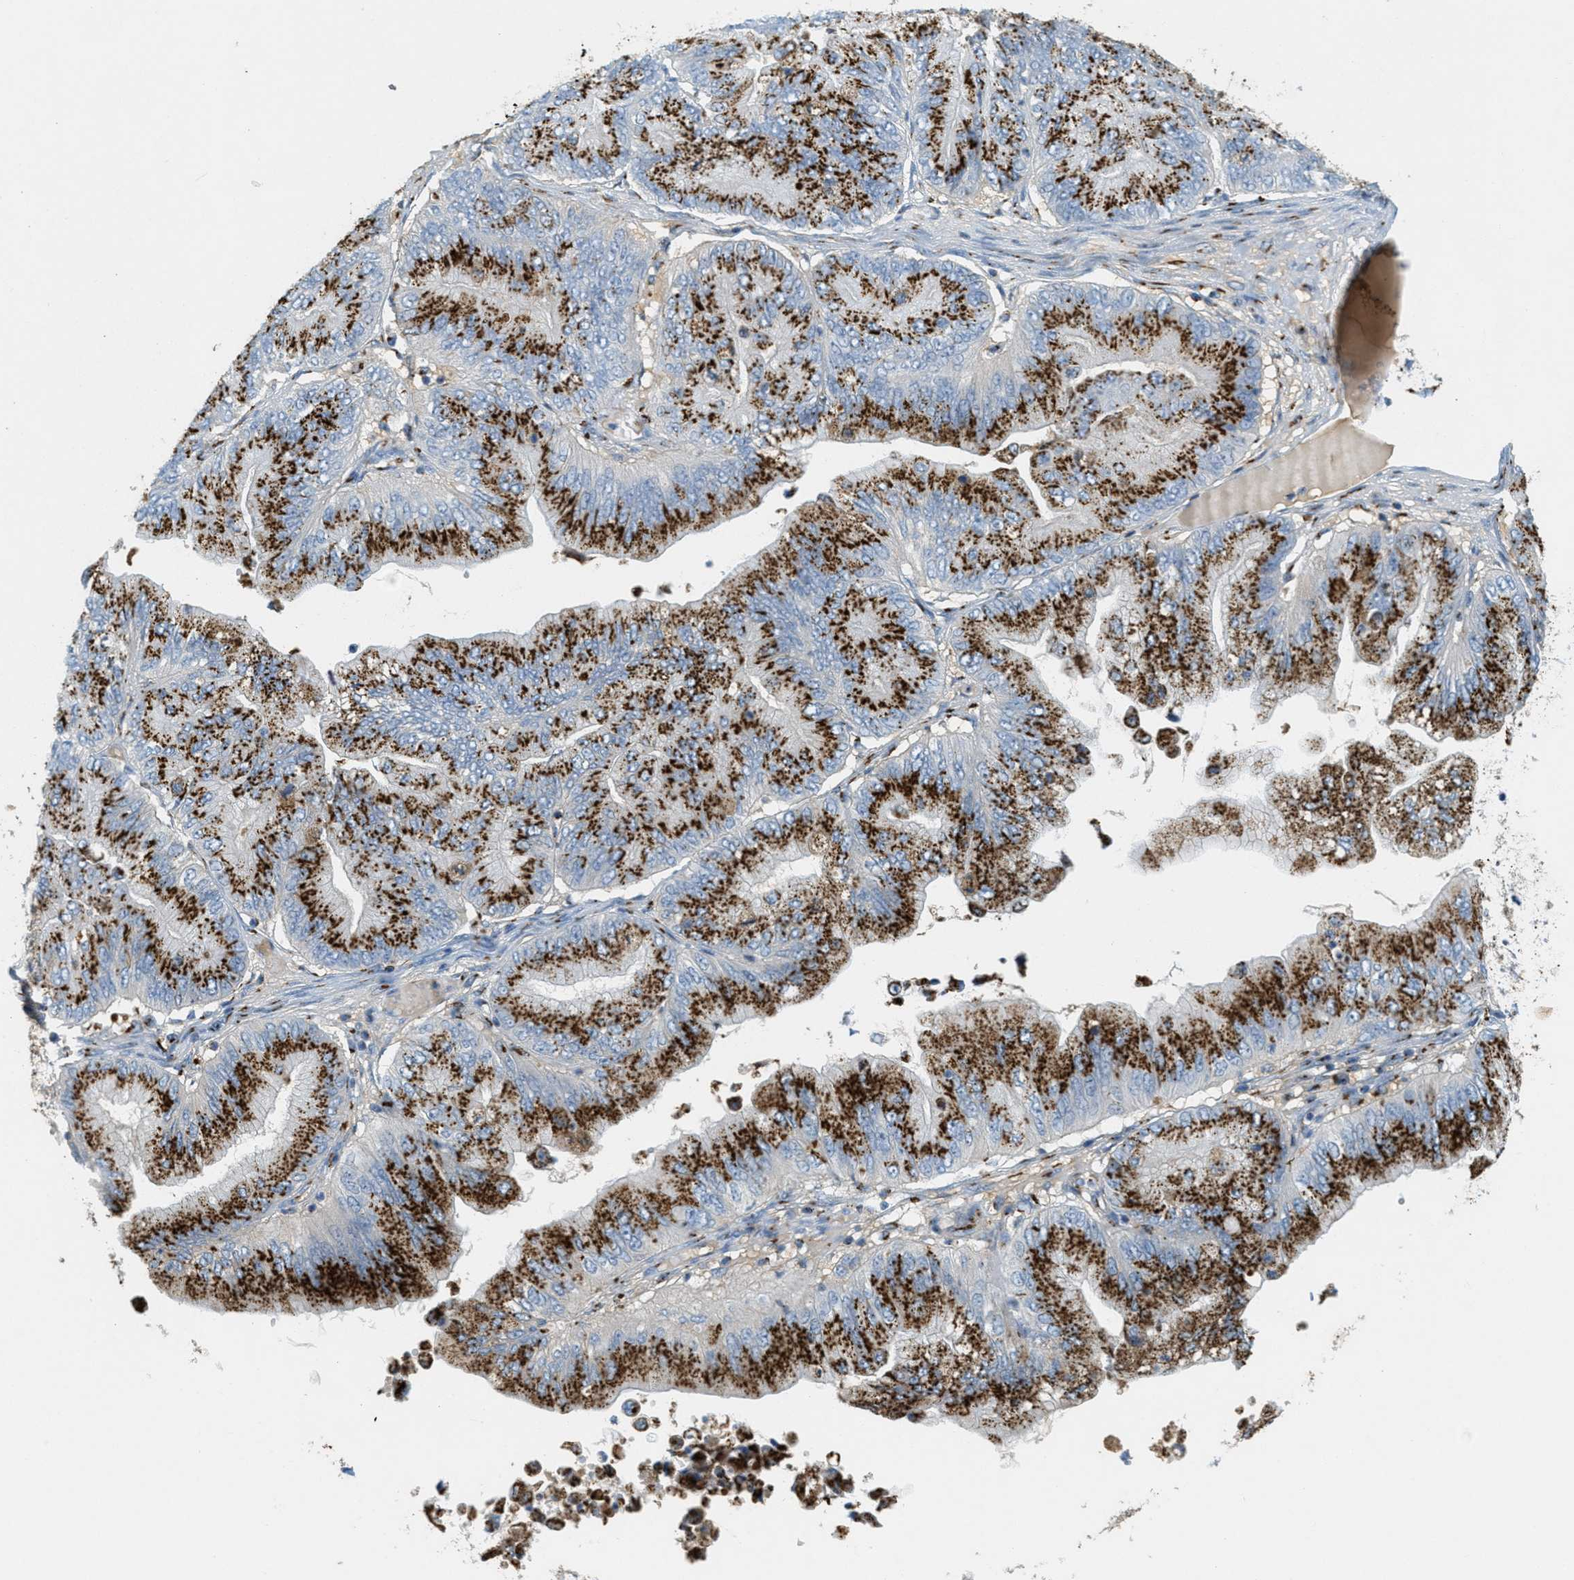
{"staining": {"intensity": "strong", "quantity": ">75%", "location": "cytoplasmic/membranous"}, "tissue": "ovarian cancer", "cell_type": "Tumor cells", "image_type": "cancer", "snomed": [{"axis": "morphology", "description": "Cystadenocarcinoma, mucinous, NOS"}, {"axis": "topography", "description": "Ovary"}], "caption": "A brown stain highlights strong cytoplasmic/membranous positivity of a protein in ovarian cancer (mucinous cystadenocarcinoma) tumor cells.", "gene": "ENTPD4", "patient": {"sex": "female", "age": 61}}